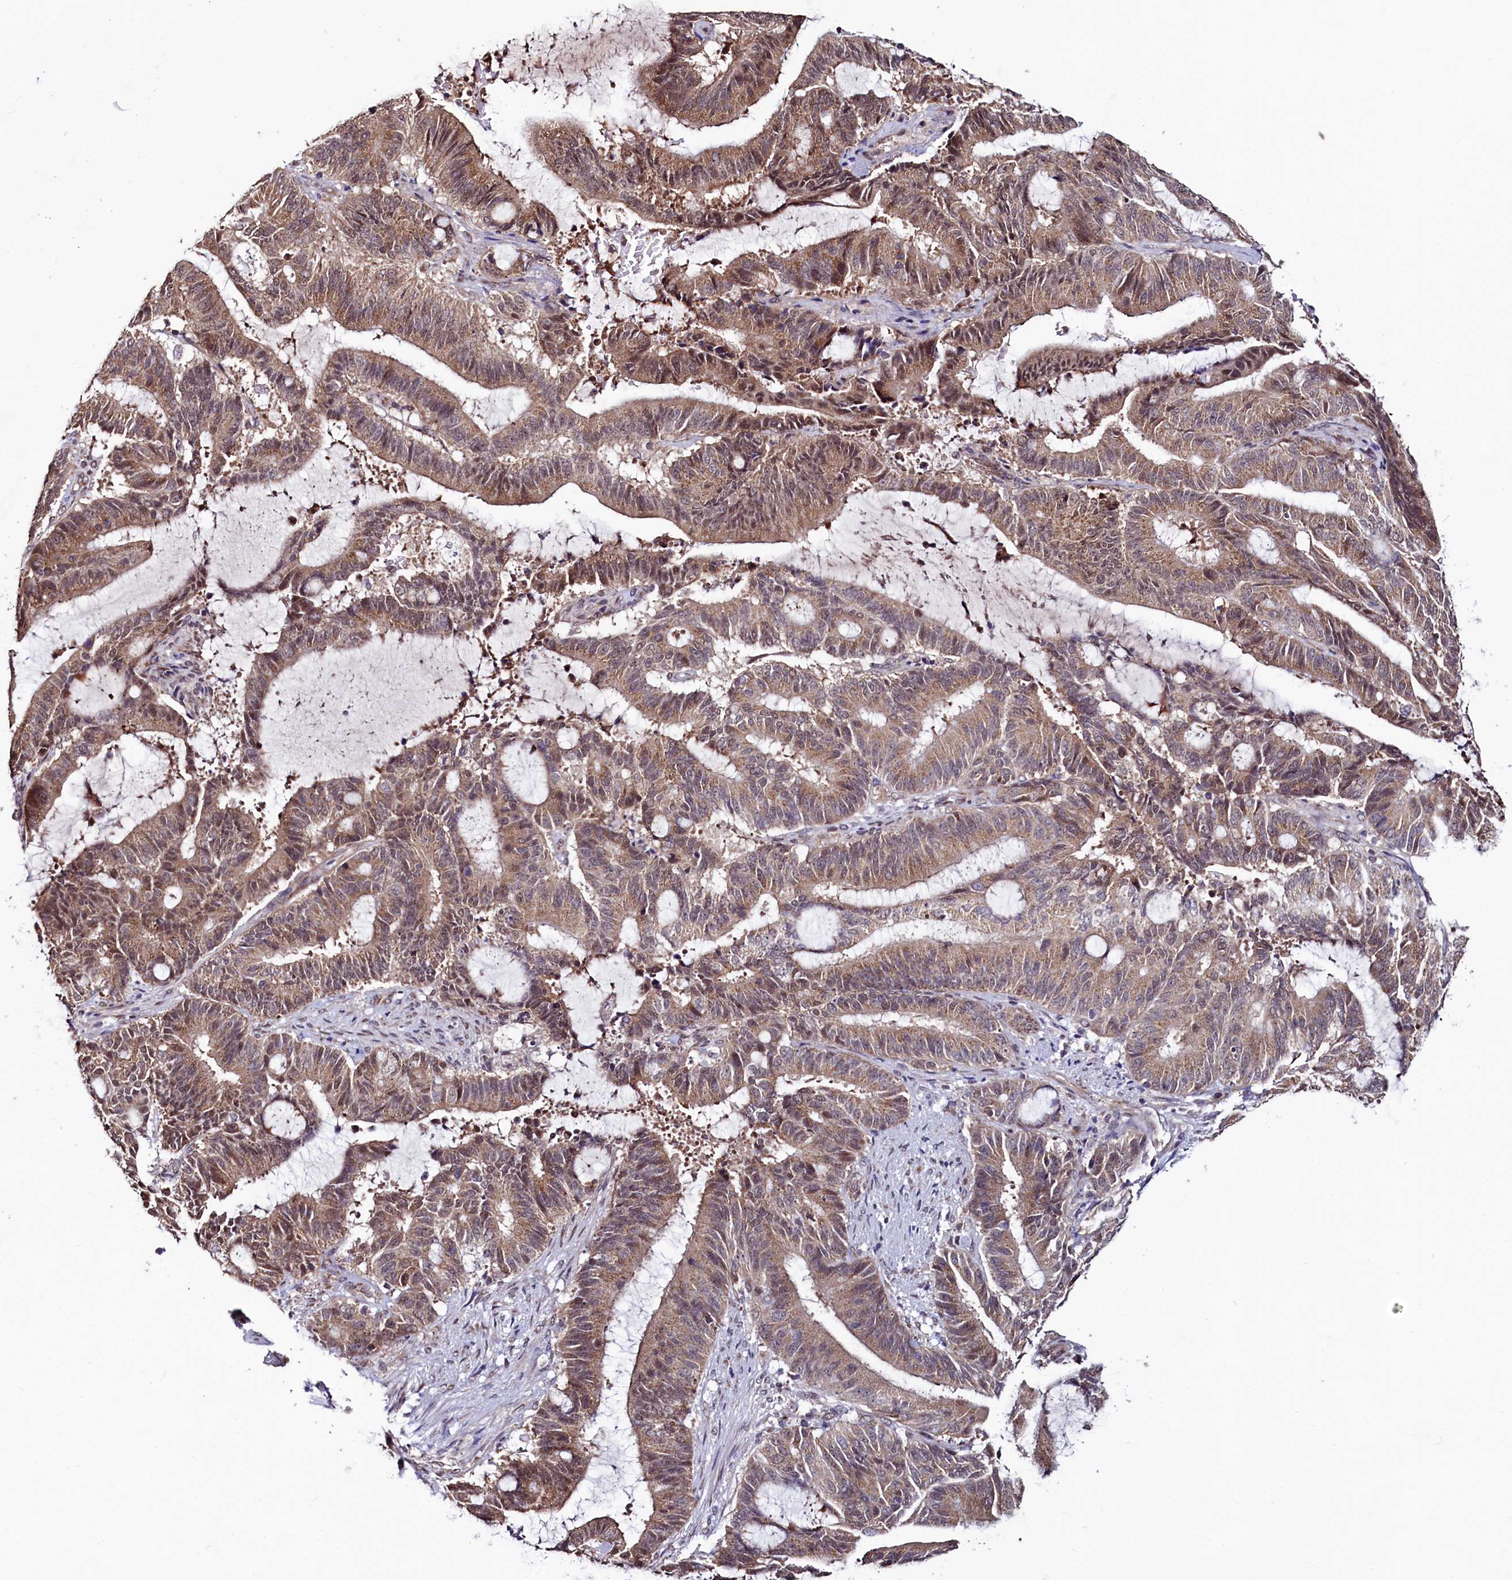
{"staining": {"intensity": "moderate", "quantity": ">75%", "location": "cytoplasmic/membranous"}, "tissue": "liver cancer", "cell_type": "Tumor cells", "image_type": "cancer", "snomed": [{"axis": "morphology", "description": "Normal tissue, NOS"}, {"axis": "morphology", "description": "Cholangiocarcinoma"}, {"axis": "topography", "description": "Liver"}, {"axis": "topography", "description": "Peripheral nerve tissue"}], "caption": "A medium amount of moderate cytoplasmic/membranous positivity is identified in about >75% of tumor cells in liver cancer tissue. The protein is stained brown, and the nuclei are stained in blue (DAB (3,3'-diaminobenzidine) IHC with brightfield microscopy, high magnification).", "gene": "SEC24C", "patient": {"sex": "female", "age": 73}}